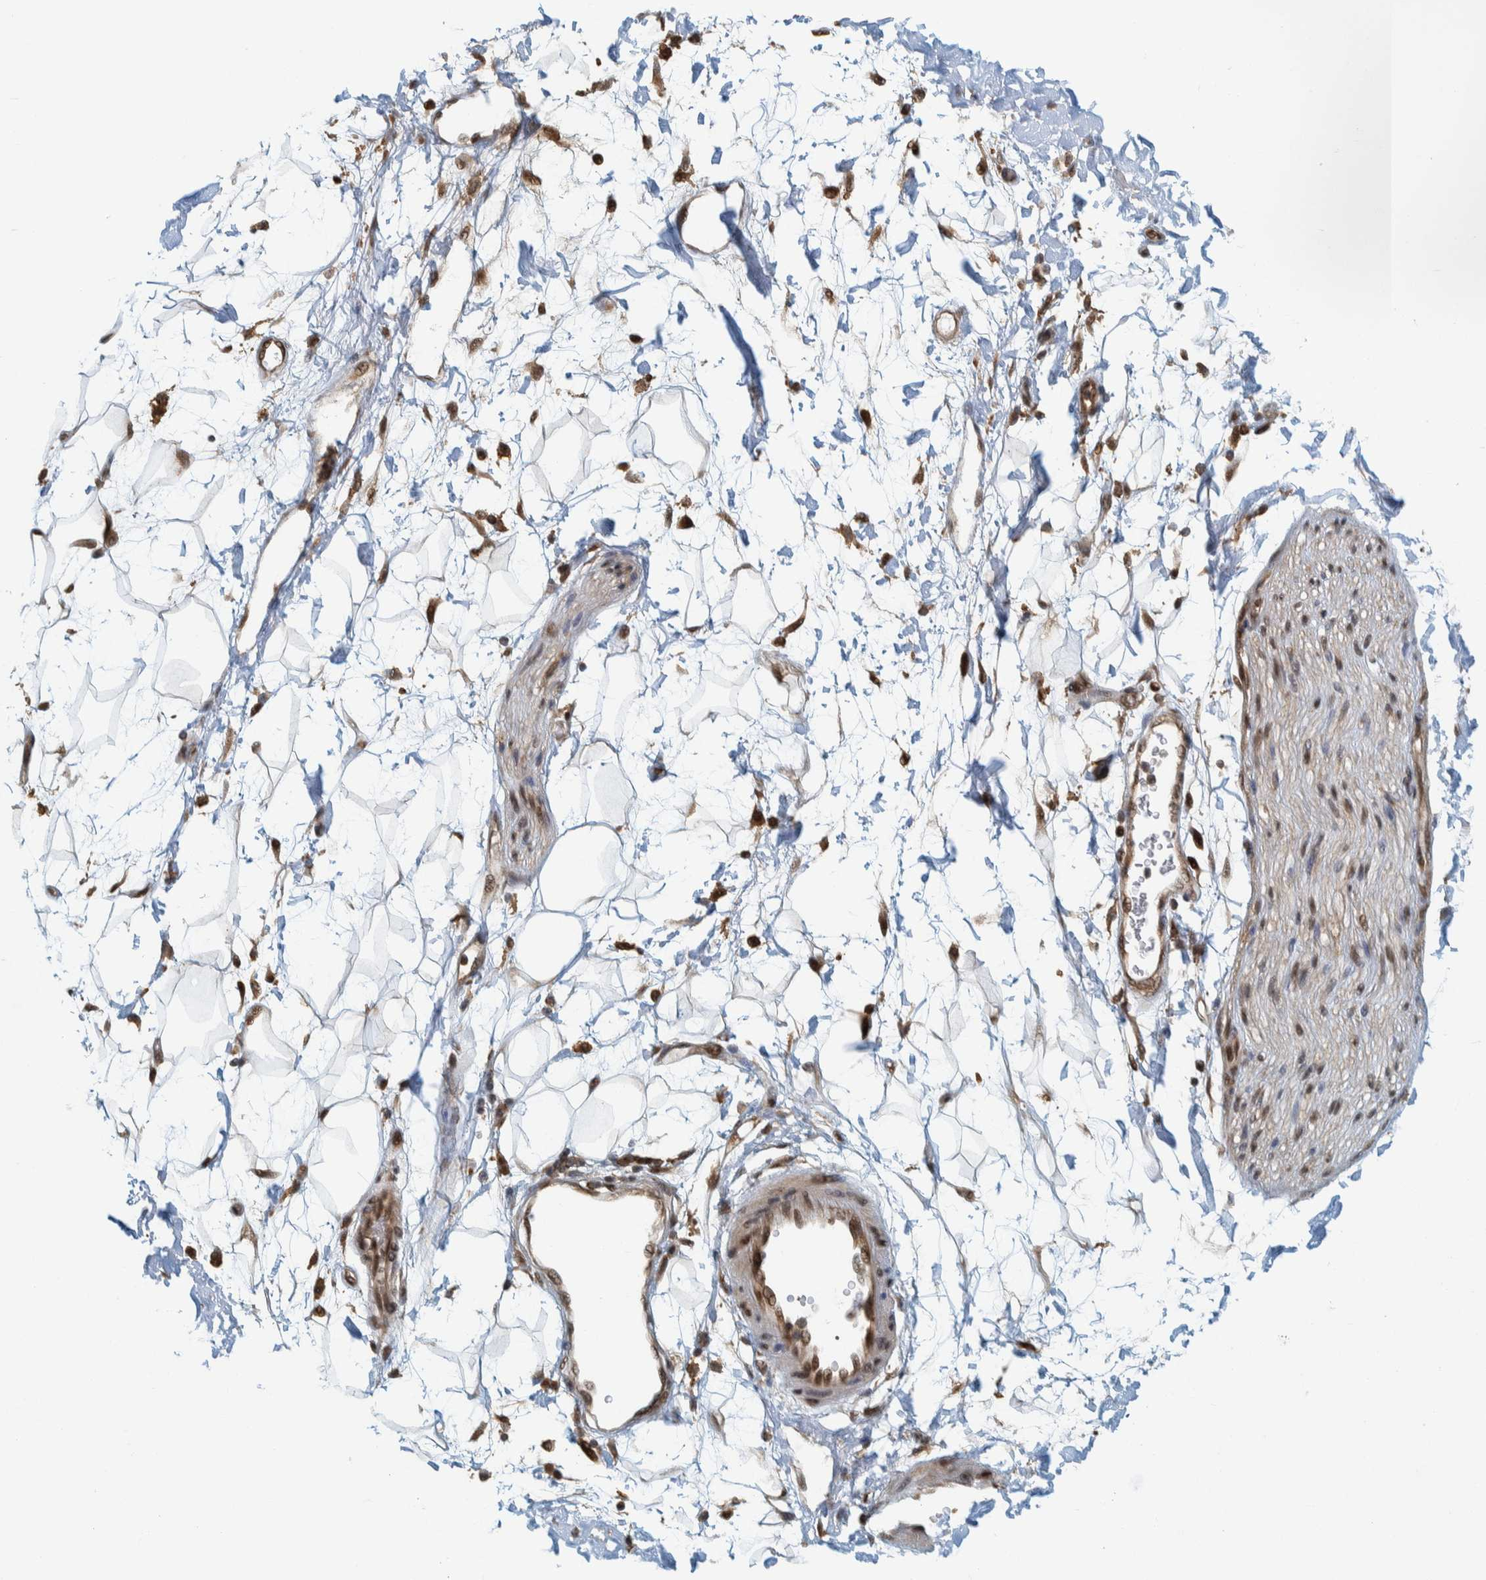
{"staining": {"intensity": "moderate", "quantity": ">75%", "location": "cytoplasmic/membranous,nuclear"}, "tissue": "adipose tissue", "cell_type": "Adipocytes", "image_type": "normal", "snomed": [{"axis": "morphology", "description": "Normal tissue, NOS"}, {"axis": "morphology", "description": "Adenocarcinoma, NOS"}, {"axis": "topography", "description": "Duodenum"}, {"axis": "topography", "description": "Peripheral nerve tissue"}], "caption": "Adipocytes reveal moderate cytoplasmic/membranous,nuclear staining in about >75% of cells in benign adipose tissue.", "gene": "COPS3", "patient": {"sex": "female", "age": 60}}